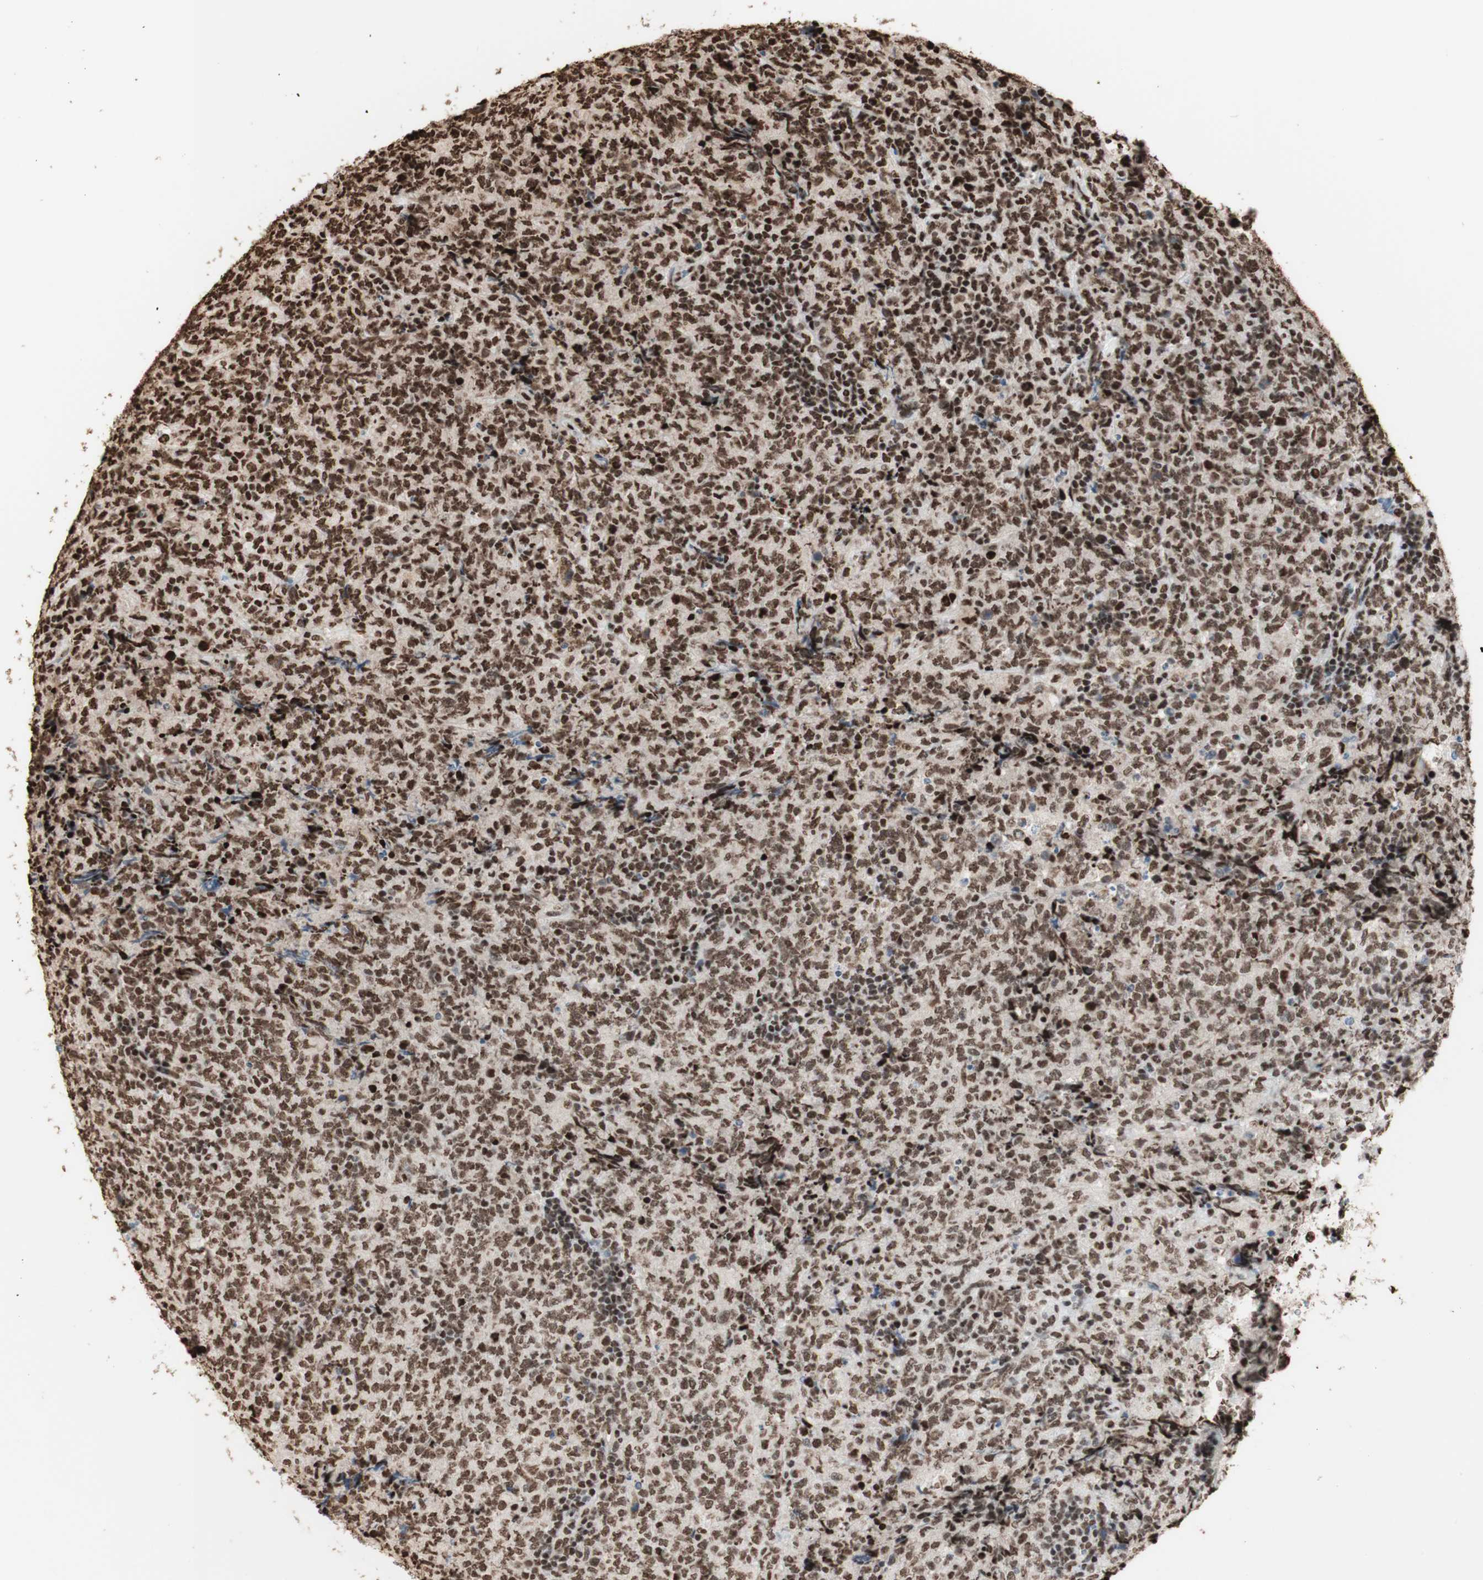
{"staining": {"intensity": "strong", "quantity": ">75%", "location": "nuclear"}, "tissue": "lymphoma", "cell_type": "Tumor cells", "image_type": "cancer", "snomed": [{"axis": "morphology", "description": "Malignant lymphoma, non-Hodgkin's type, High grade"}, {"axis": "topography", "description": "Tonsil"}], "caption": "DAB immunohistochemical staining of malignant lymphoma, non-Hodgkin's type (high-grade) displays strong nuclear protein staining in about >75% of tumor cells. (Stains: DAB (3,3'-diaminobenzidine) in brown, nuclei in blue, Microscopy: brightfield microscopy at high magnification).", "gene": "HNRNPA2B1", "patient": {"sex": "female", "age": 36}}